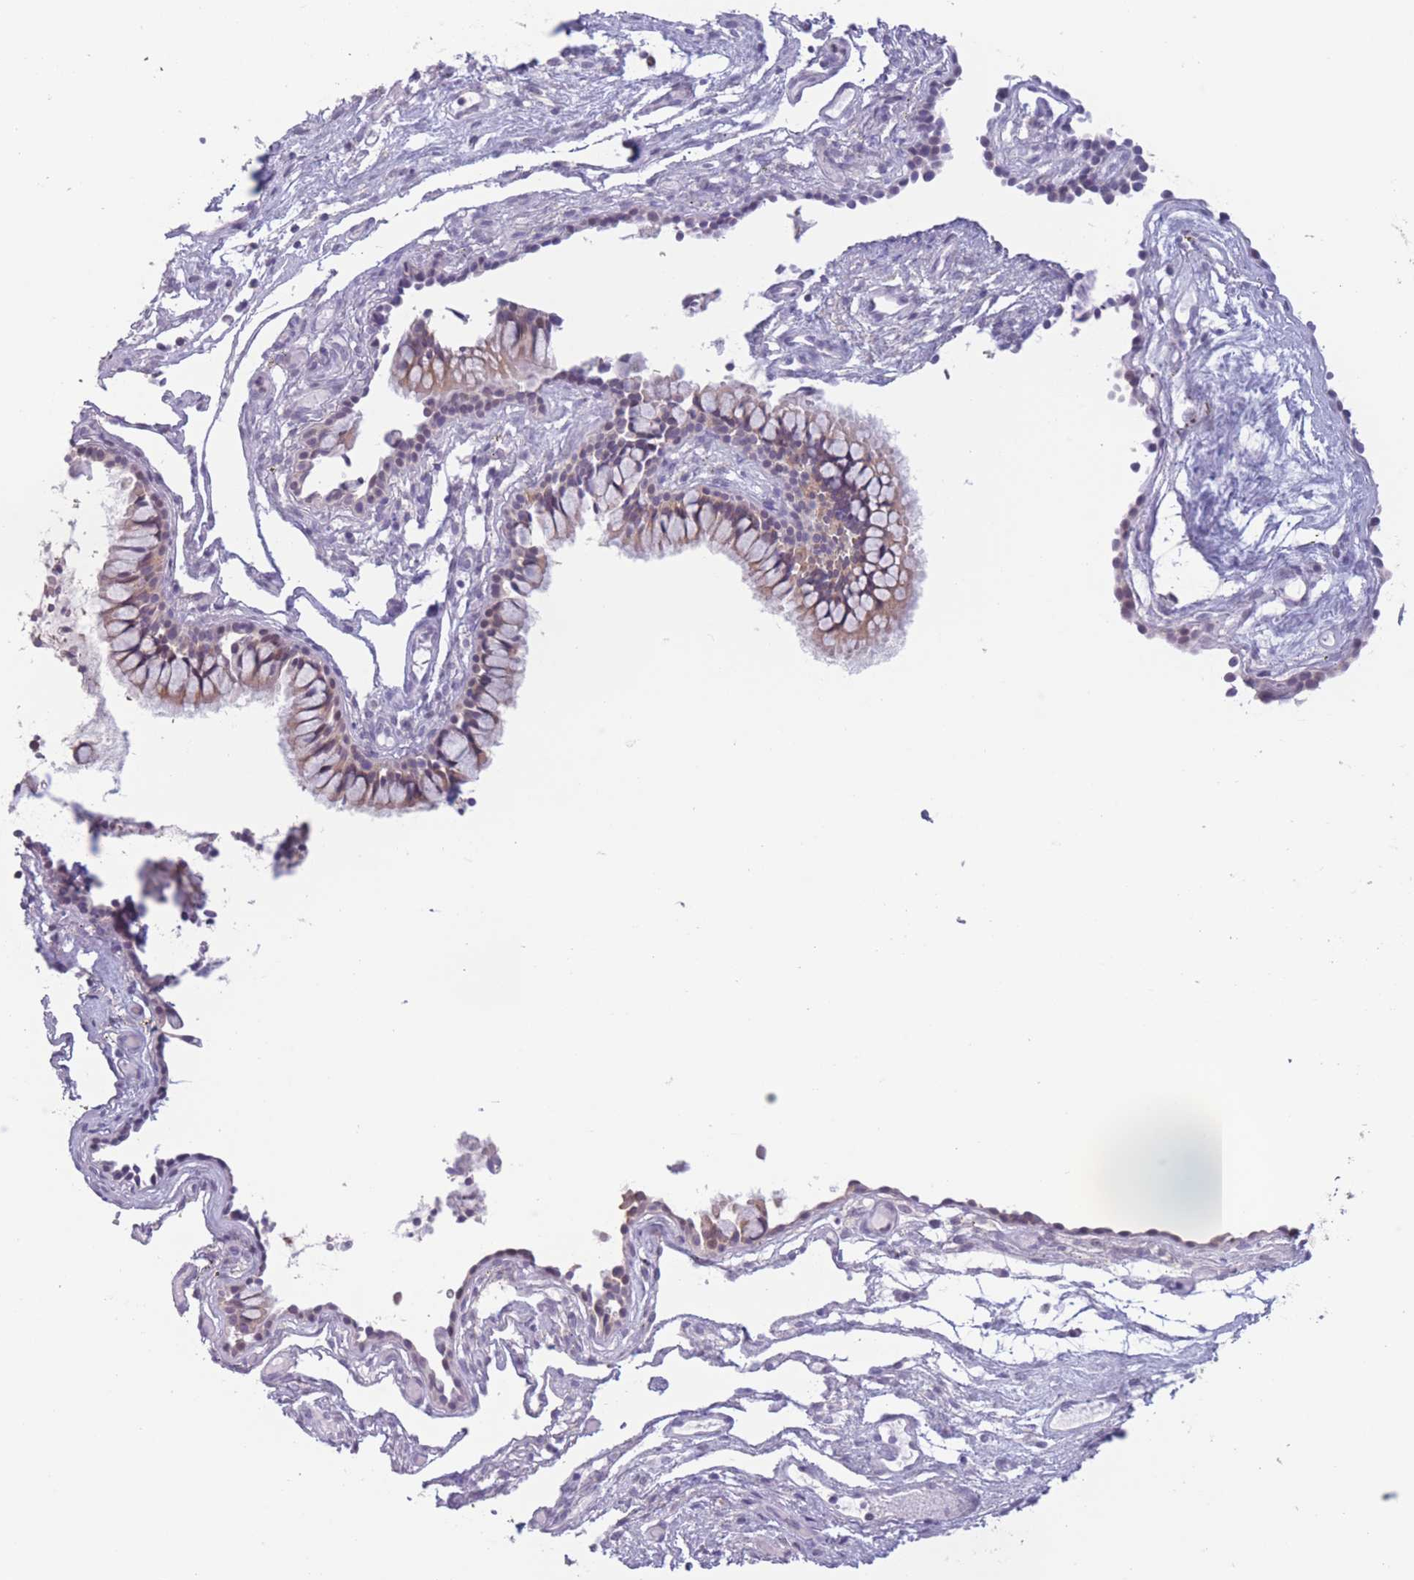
{"staining": {"intensity": "weak", "quantity": ">75%", "location": "cytoplasmic/membranous"}, "tissue": "nasopharynx", "cell_type": "Respiratory epithelial cells", "image_type": "normal", "snomed": [{"axis": "morphology", "description": "Normal tissue, NOS"}, {"axis": "topography", "description": "Nasopharynx"}], "caption": "Immunohistochemistry (DAB) staining of unremarkable nasopharynx shows weak cytoplasmic/membranous protein staining in about >75% of respiratory epithelial cells. (brown staining indicates protein expression, while blue staining denotes nuclei).", "gene": "ENSG00000267179", "patient": {"sex": "male", "age": 82}}